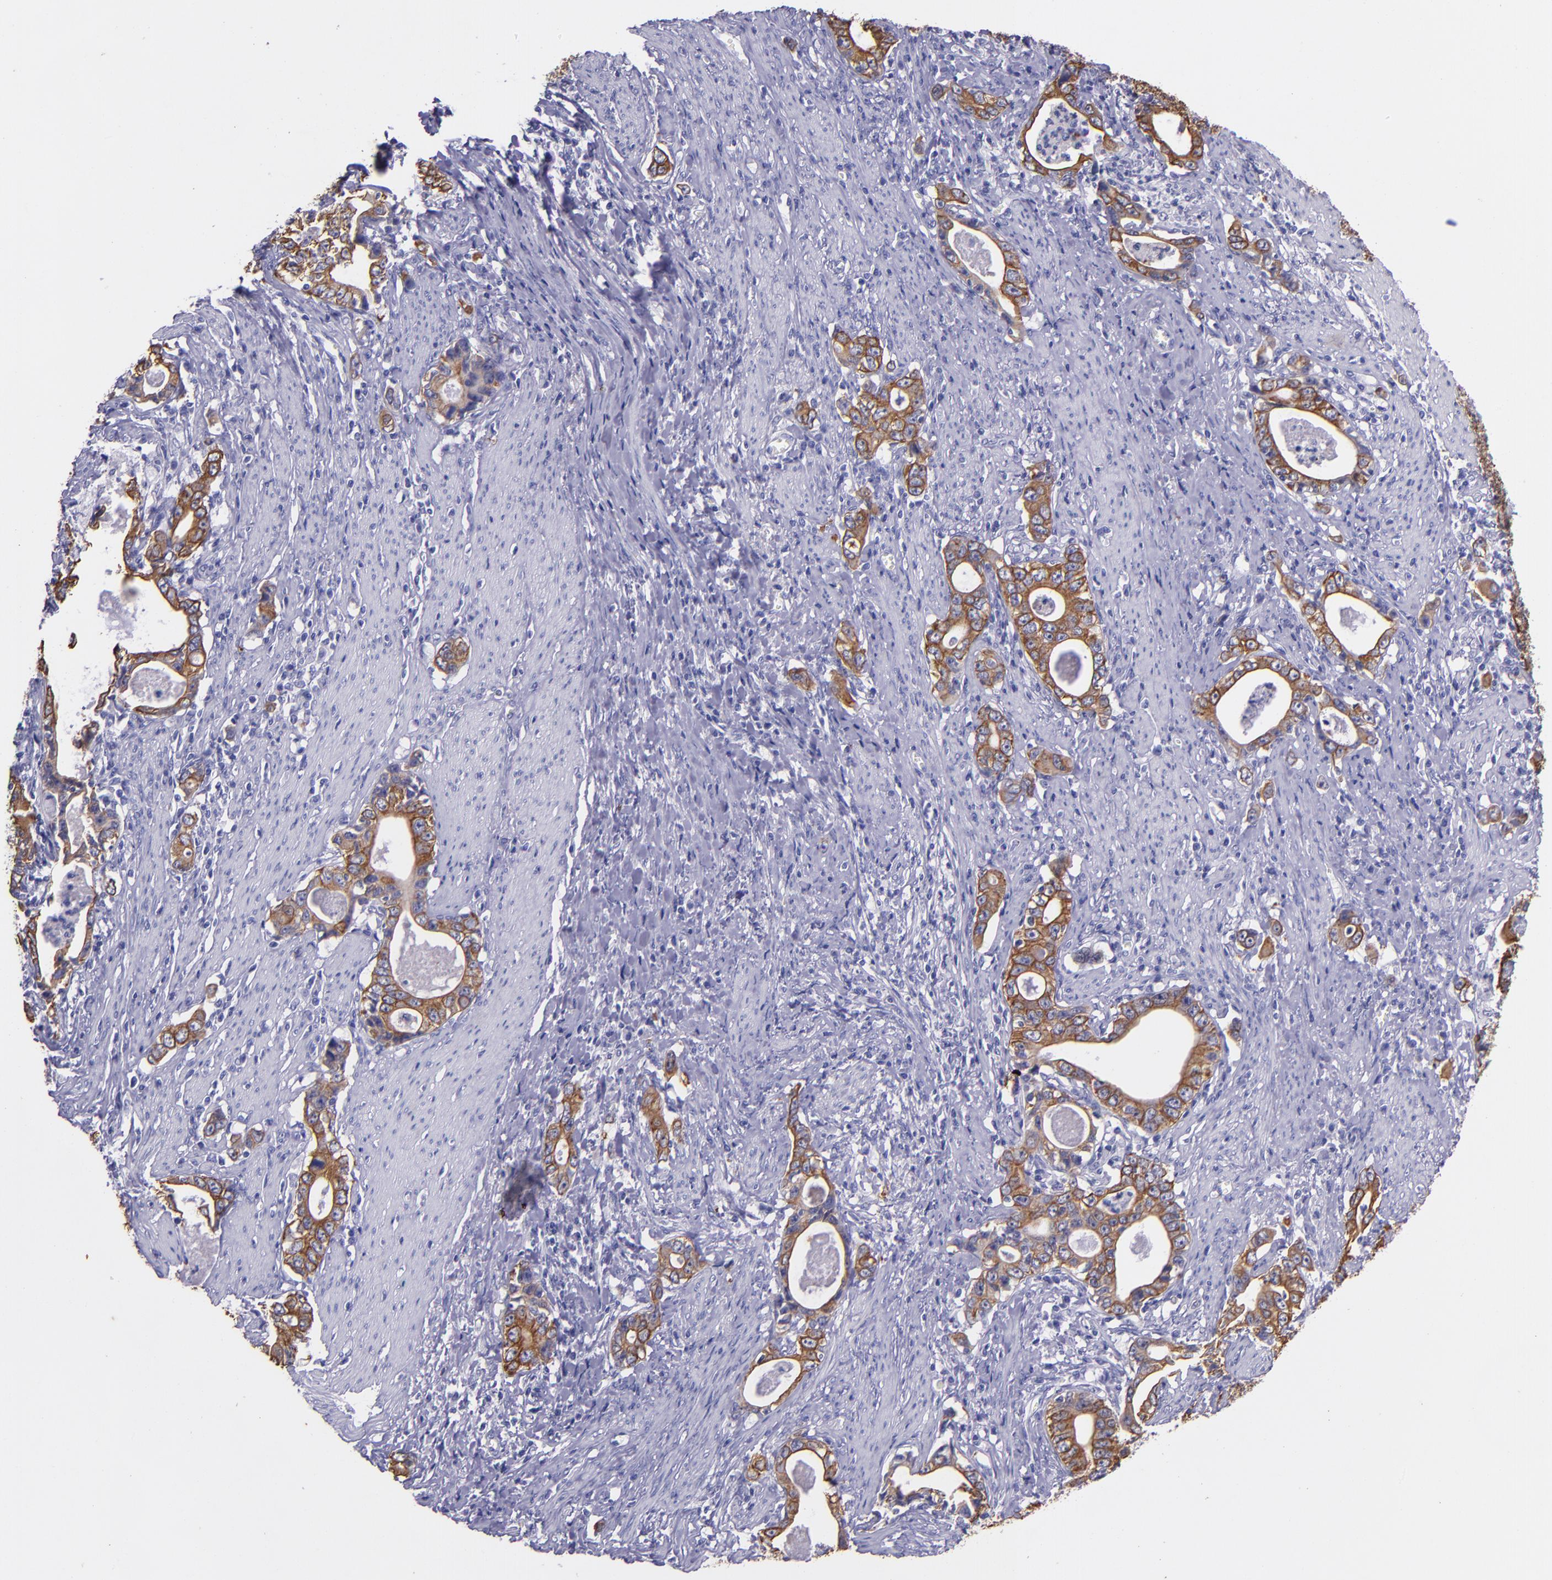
{"staining": {"intensity": "moderate", "quantity": ">75%", "location": "cytoplasmic/membranous"}, "tissue": "stomach cancer", "cell_type": "Tumor cells", "image_type": "cancer", "snomed": [{"axis": "morphology", "description": "Adenocarcinoma, NOS"}, {"axis": "topography", "description": "Stomach, lower"}], "caption": "Protein expression by IHC demonstrates moderate cytoplasmic/membranous expression in about >75% of tumor cells in adenocarcinoma (stomach). (IHC, brightfield microscopy, high magnification).", "gene": "KRT4", "patient": {"sex": "female", "age": 72}}